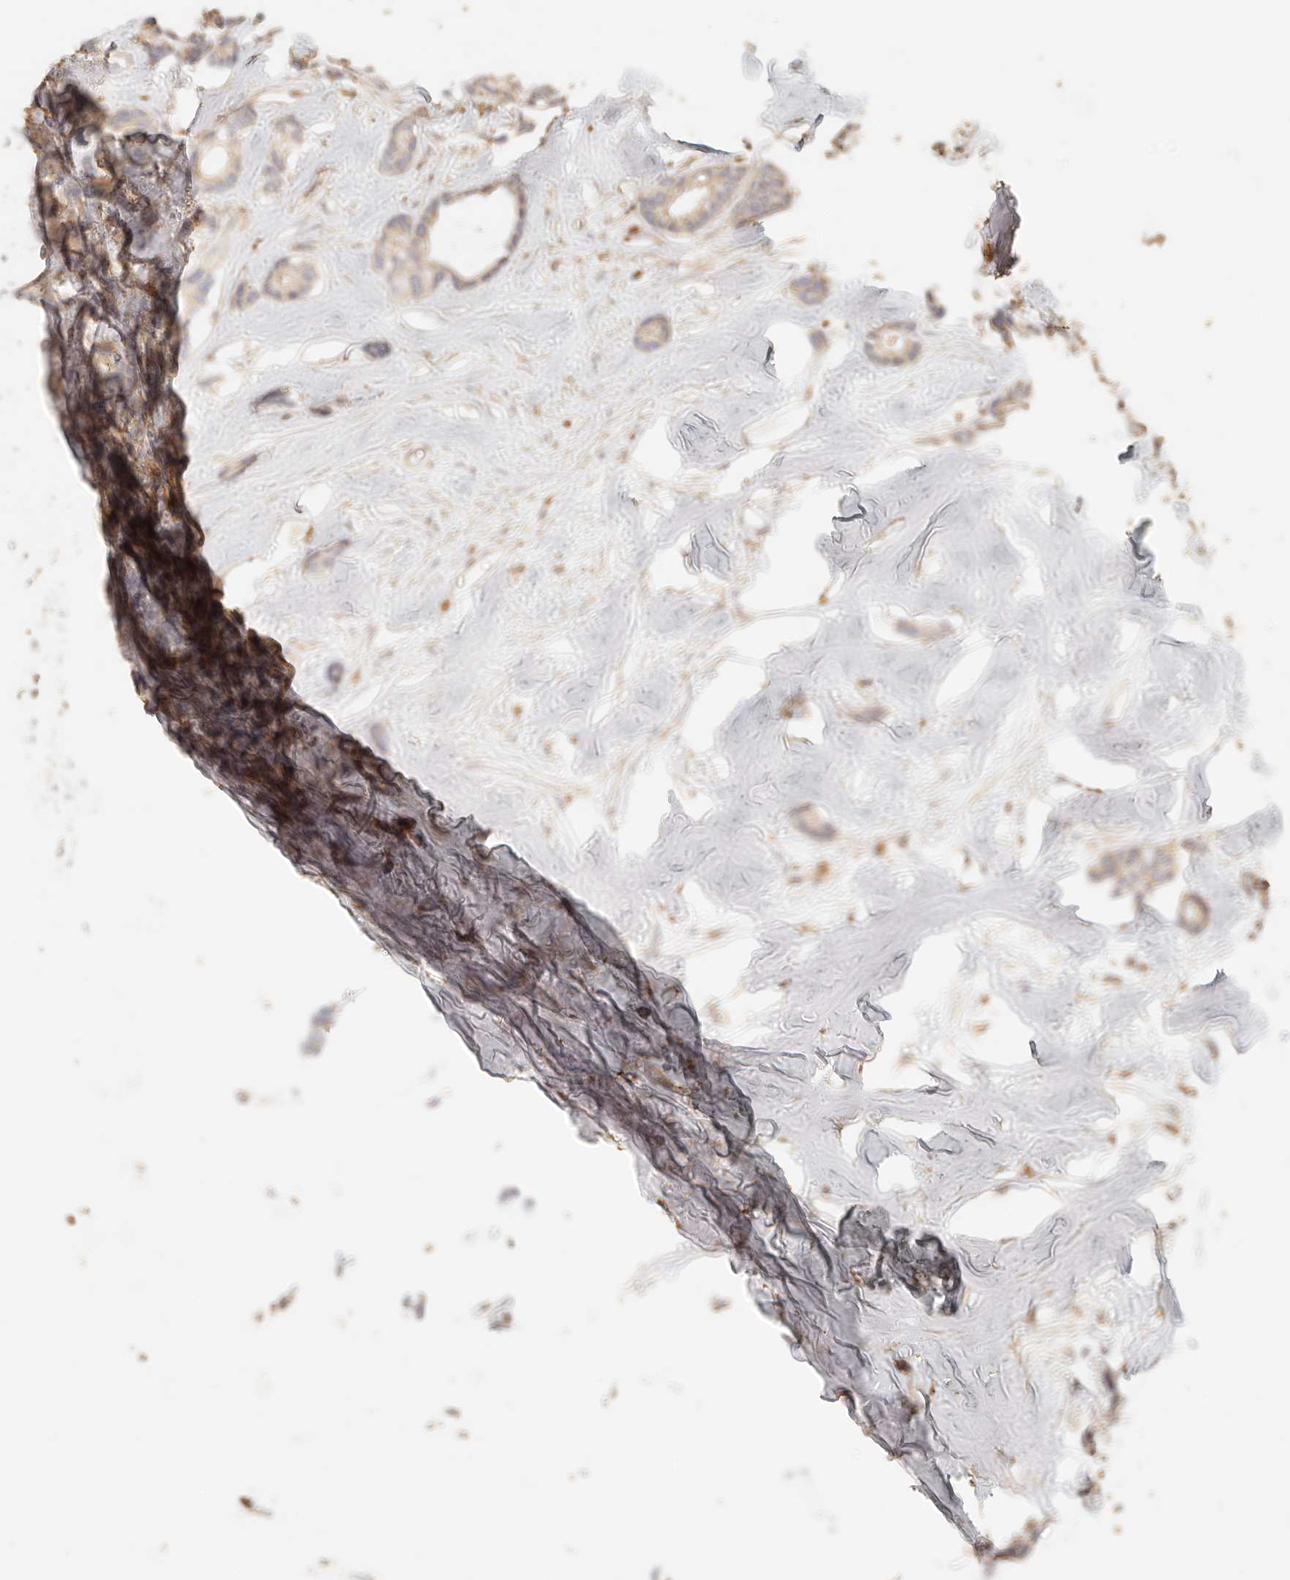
{"staining": {"intensity": "weak", "quantity": ">75%", "location": "cytoplasmic/membranous"}, "tissue": "breast cancer", "cell_type": "Tumor cells", "image_type": "cancer", "snomed": [{"axis": "morphology", "description": "Duct carcinoma"}, {"axis": "topography", "description": "Breast"}], "caption": "Human breast cancer stained for a protein (brown) demonstrates weak cytoplasmic/membranous positive expression in about >75% of tumor cells.", "gene": "PTPN22", "patient": {"sex": "female", "age": 87}}